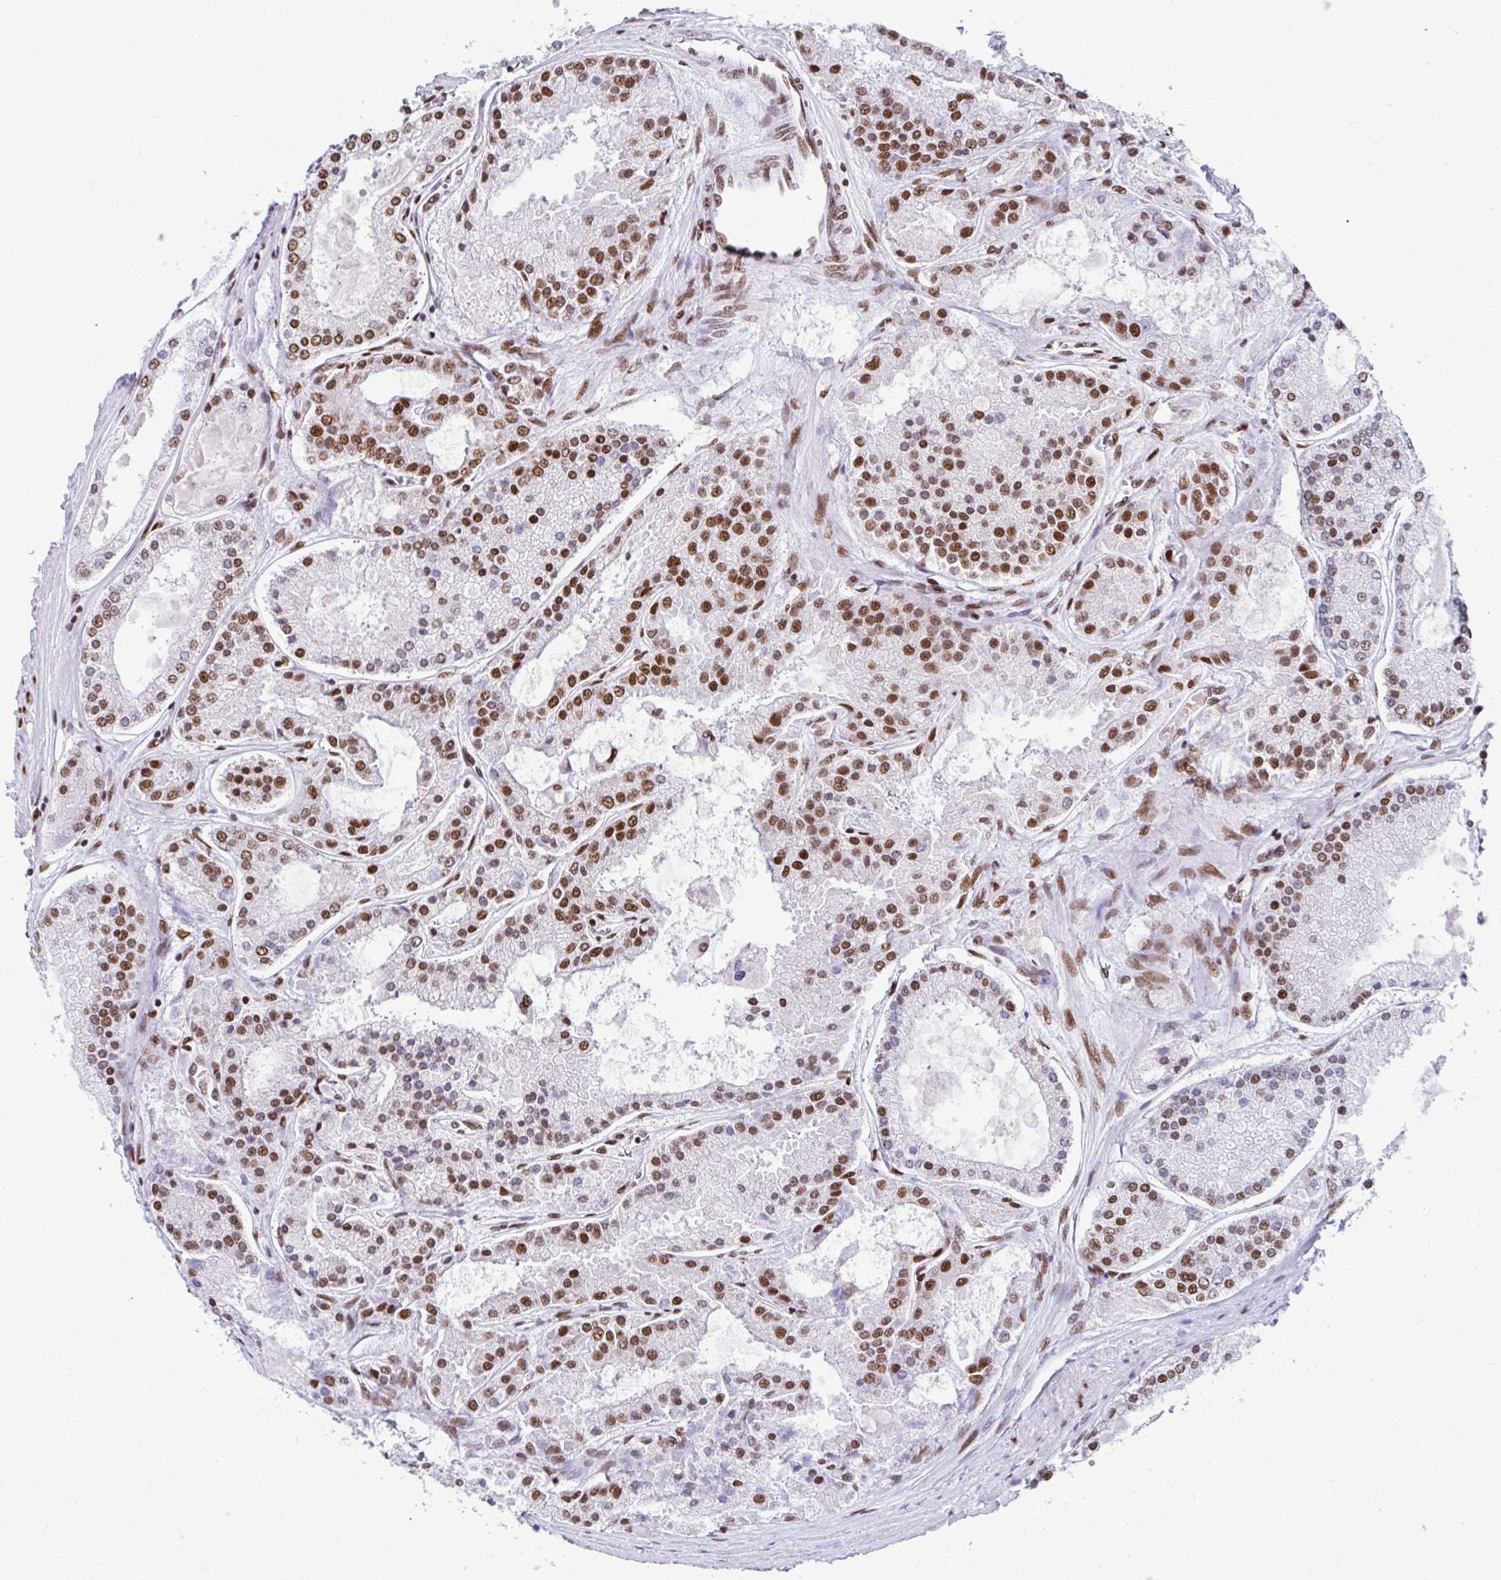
{"staining": {"intensity": "strong", "quantity": ">75%", "location": "nuclear"}, "tissue": "prostate cancer", "cell_type": "Tumor cells", "image_type": "cancer", "snomed": [{"axis": "morphology", "description": "Adenocarcinoma, High grade"}, {"axis": "topography", "description": "Prostate"}], "caption": "A brown stain highlights strong nuclear expression of a protein in prostate adenocarcinoma (high-grade) tumor cells.", "gene": "KHDRBS1", "patient": {"sex": "male", "age": 67}}